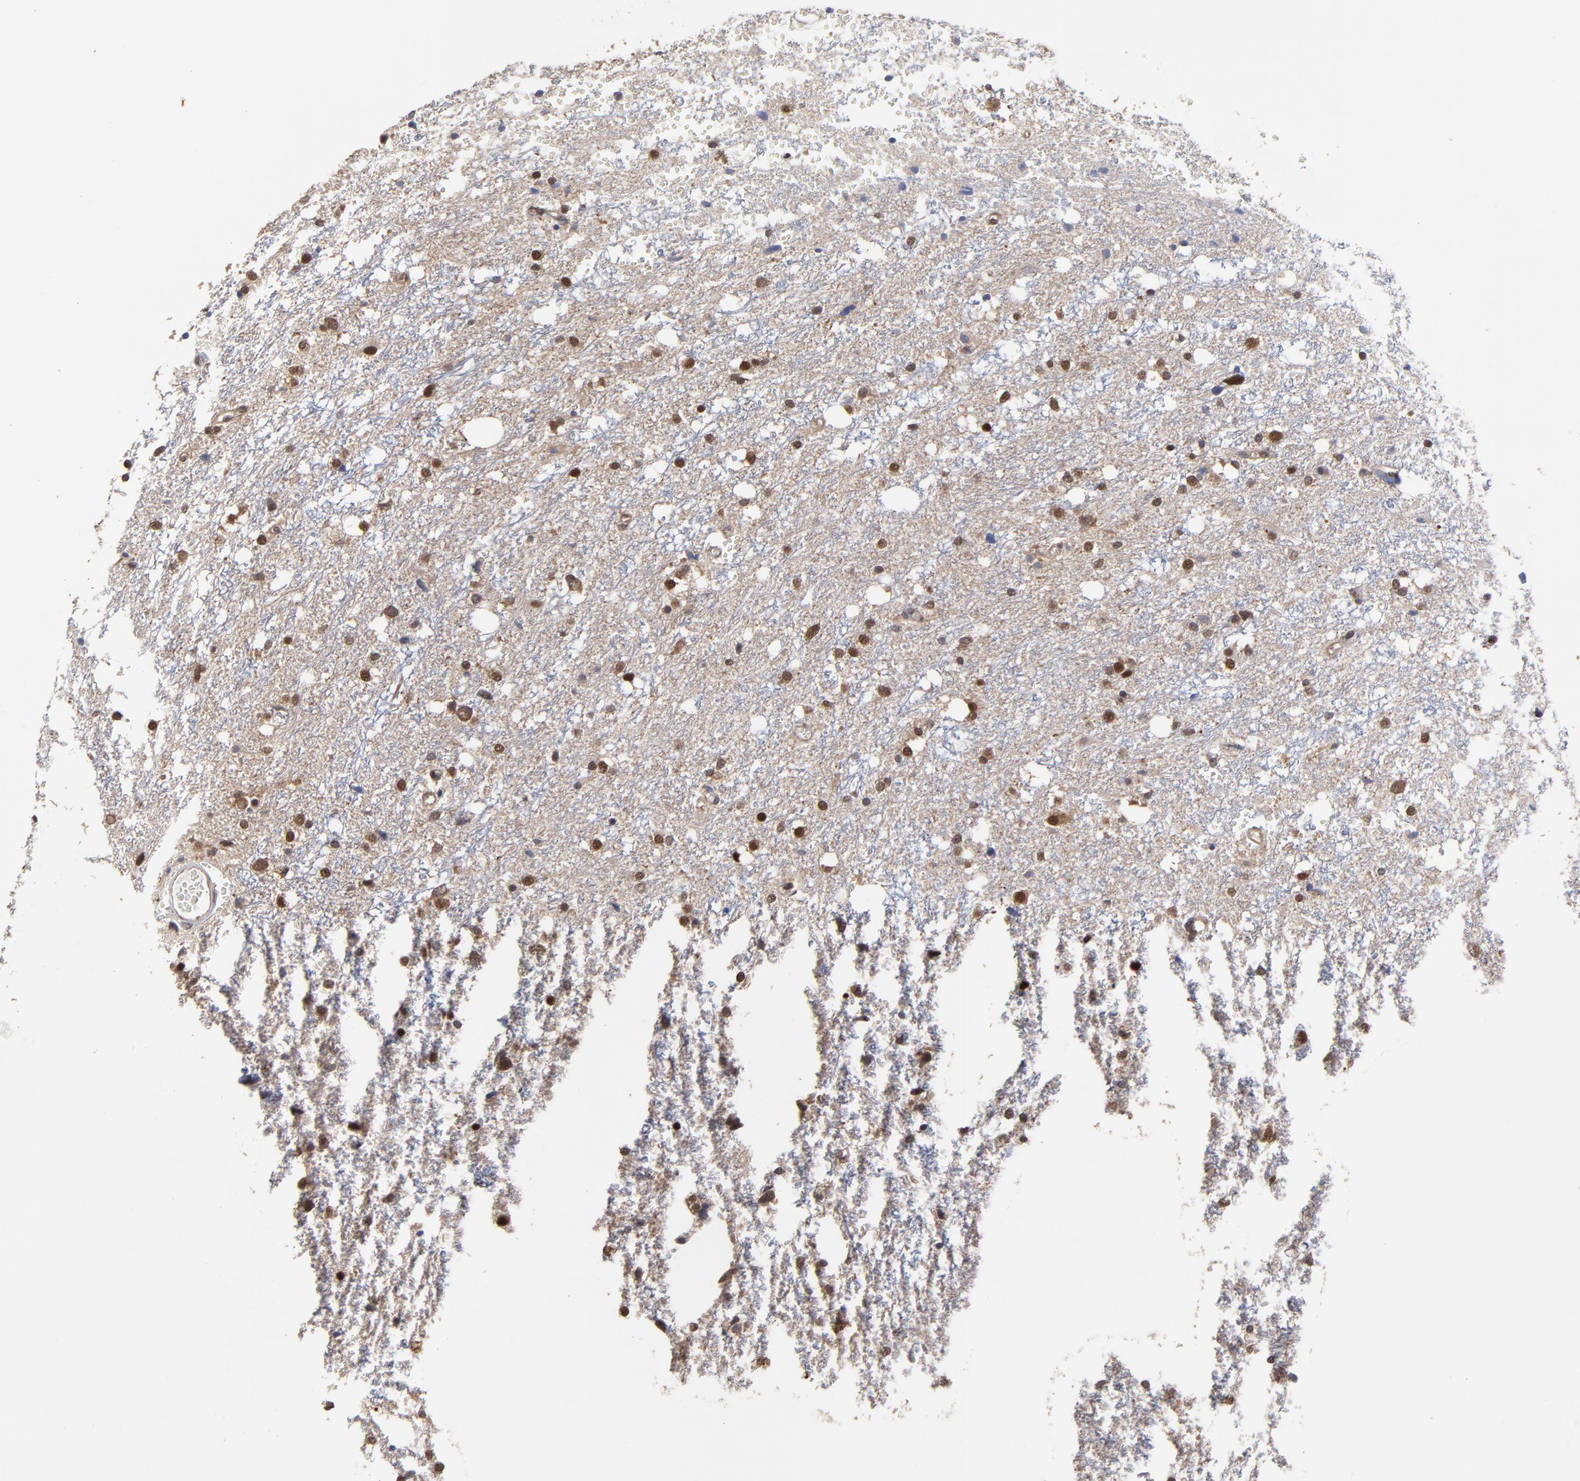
{"staining": {"intensity": "moderate", "quantity": ">75%", "location": "cytoplasmic/membranous,nuclear"}, "tissue": "glioma", "cell_type": "Tumor cells", "image_type": "cancer", "snomed": [{"axis": "morphology", "description": "Glioma, malignant, High grade"}, {"axis": "topography", "description": "Brain"}], "caption": "The immunohistochemical stain shows moderate cytoplasmic/membranous and nuclear staining in tumor cells of malignant high-grade glioma tissue.", "gene": "CCT2", "patient": {"sex": "female", "age": 59}}